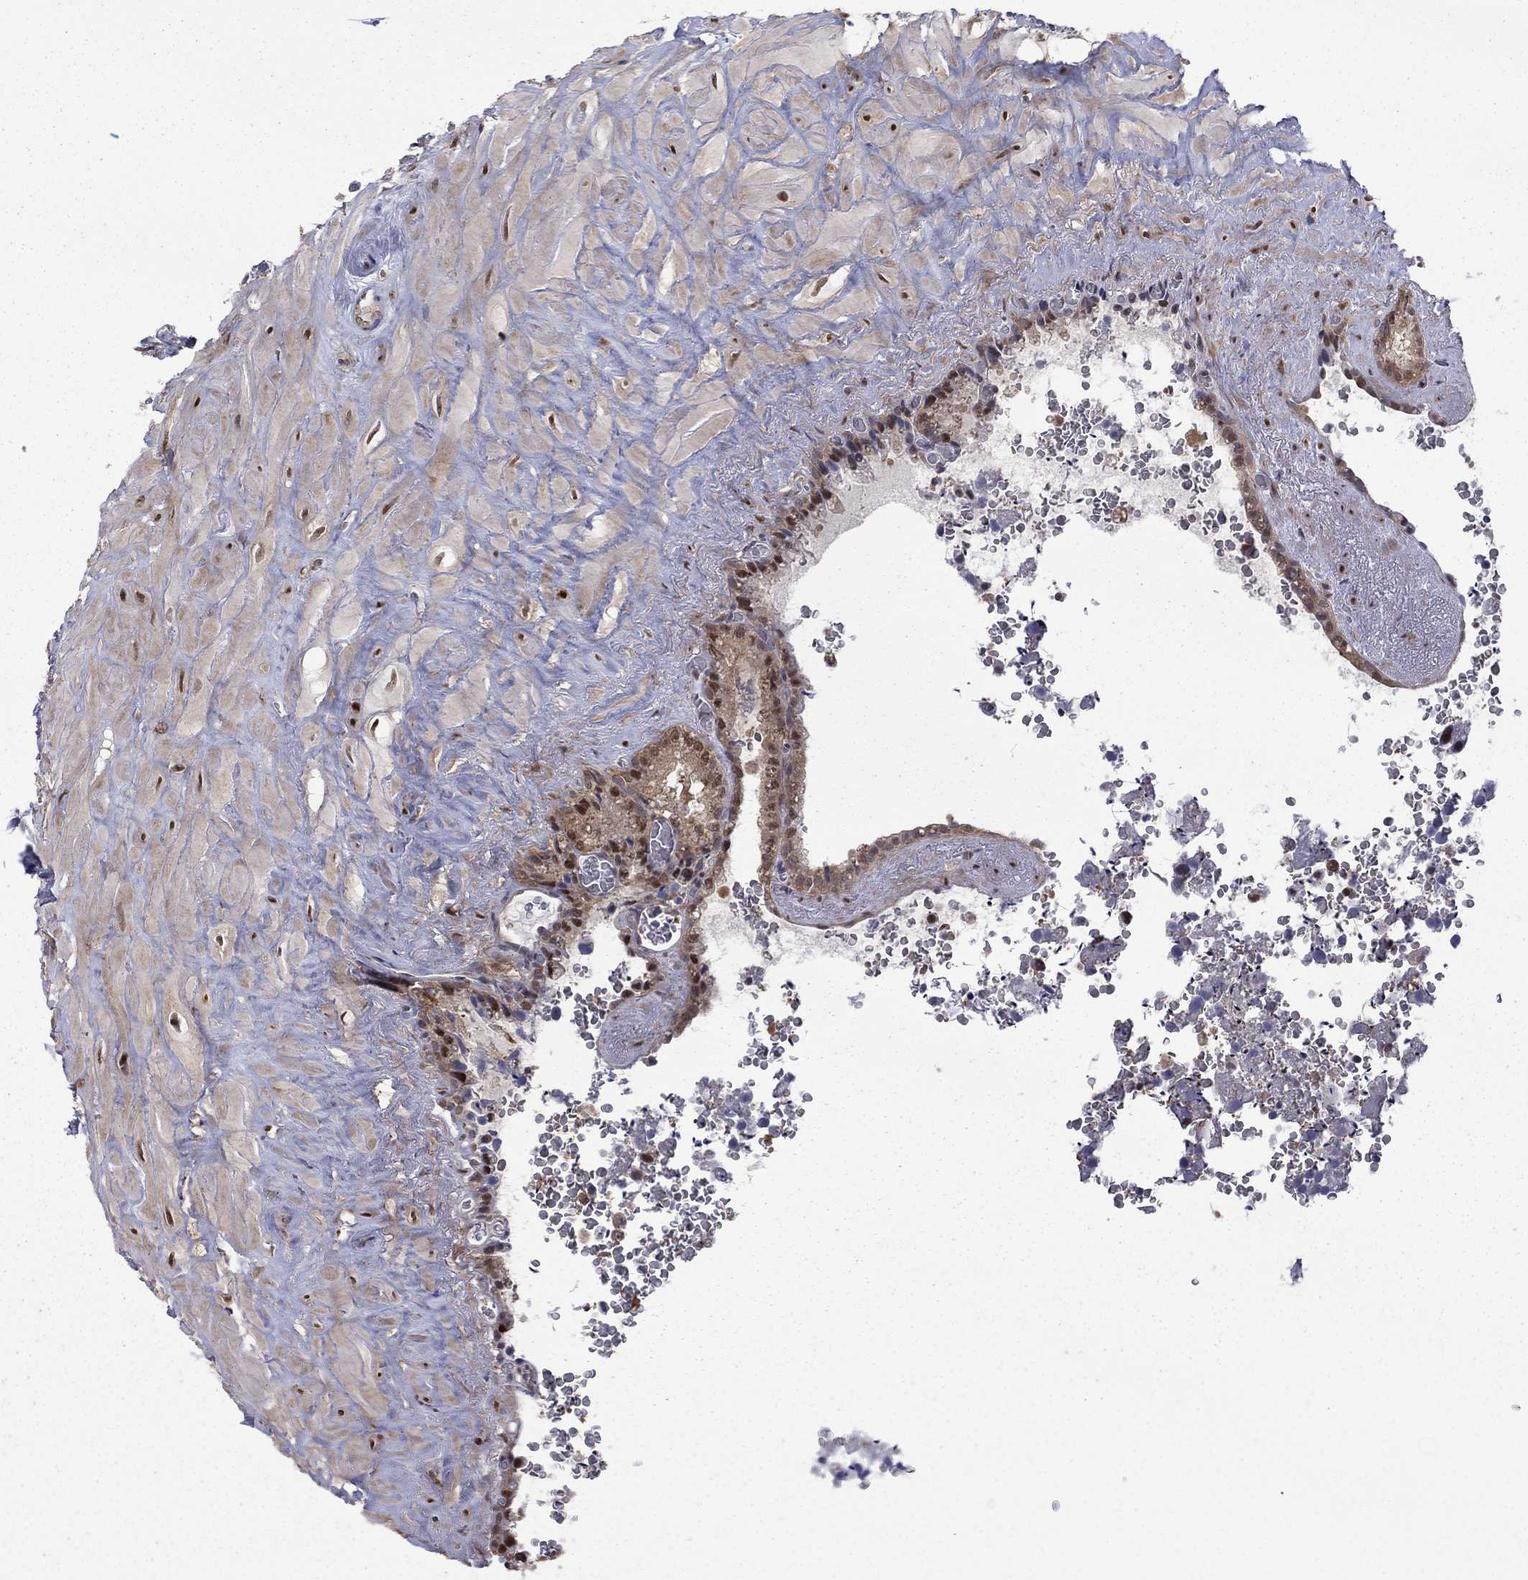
{"staining": {"intensity": "moderate", "quantity": "<25%", "location": "nuclear"}, "tissue": "seminal vesicle", "cell_type": "Glandular cells", "image_type": "normal", "snomed": [{"axis": "morphology", "description": "Normal tissue, NOS"}, {"axis": "topography", "description": "Seminal veicle"}], "caption": "The micrograph exhibits a brown stain indicating the presence of a protein in the nuclear of glandular cells in seminal vesicle. (DAB (3,3'-diaminobenzidine) = brown stain, brightfield microscopy at high magnification).", "gene": "PSMD2", "patient": {"sex": "male", "age": 67}}